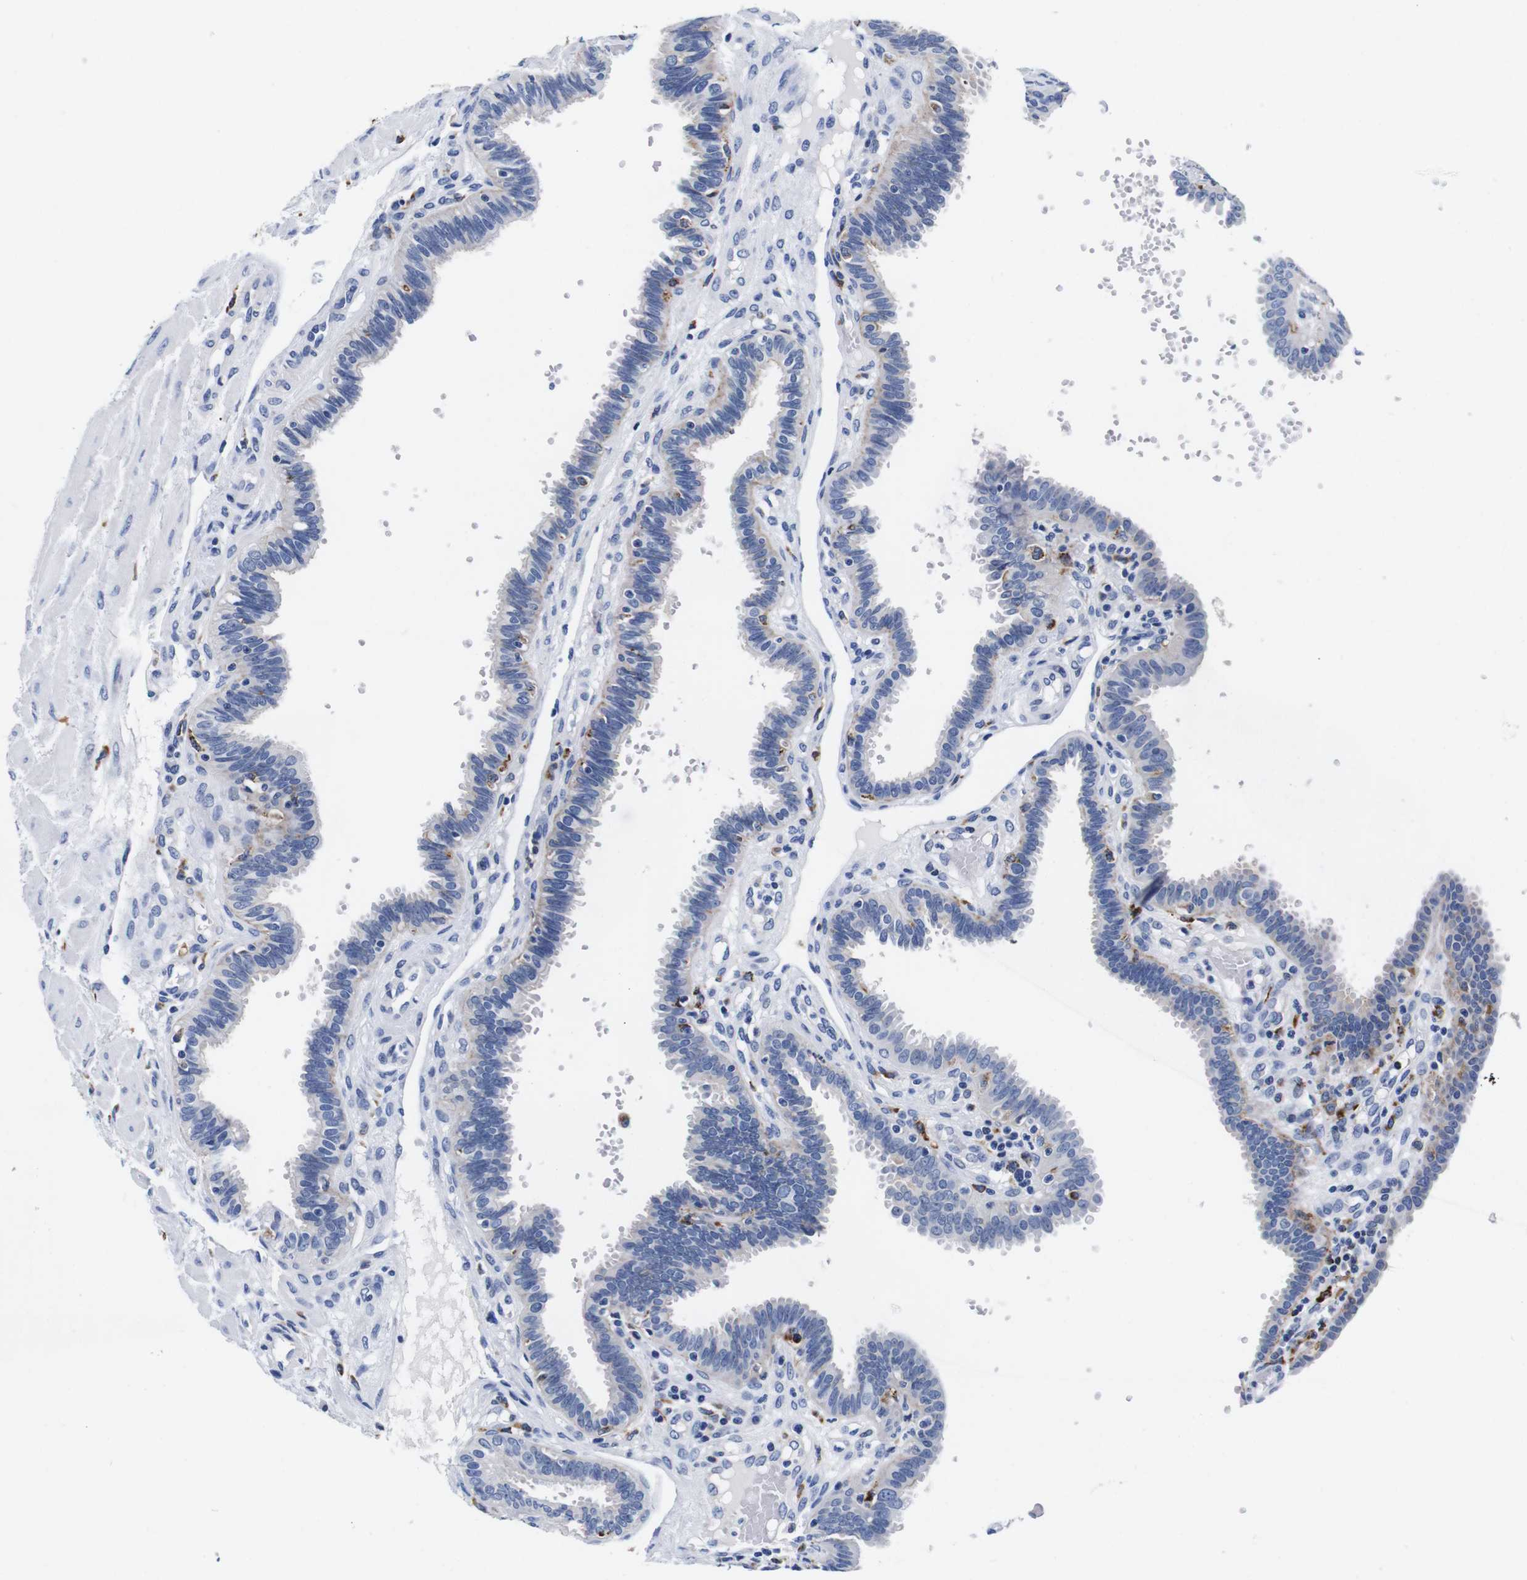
{"staining": {"intensity": "negative", "quantity": "none", "location": "none"}, "tissue": "fallopian tube", "cell_type": "Glandular cells", "image_type": "normal", "snomed": [{"axis": "morphology", "description": "Normal tissue, NOS"}, {"axis": "topography", "description": "Fallopian tube"}], "caption": "High magnification brightfield microscopy of benign fallopian tube stained with DAB (brown) and counterstained with hematoxylin (blue): glandular cells show no significant staining. The staining is performed using DAB (3,3'-diaminobenzidine) brown chromogen with nuclei counter-stained in using hematoxylin.", "gene": "ENSG00000248993", "patient": {"sex": "female", "age": 32}}